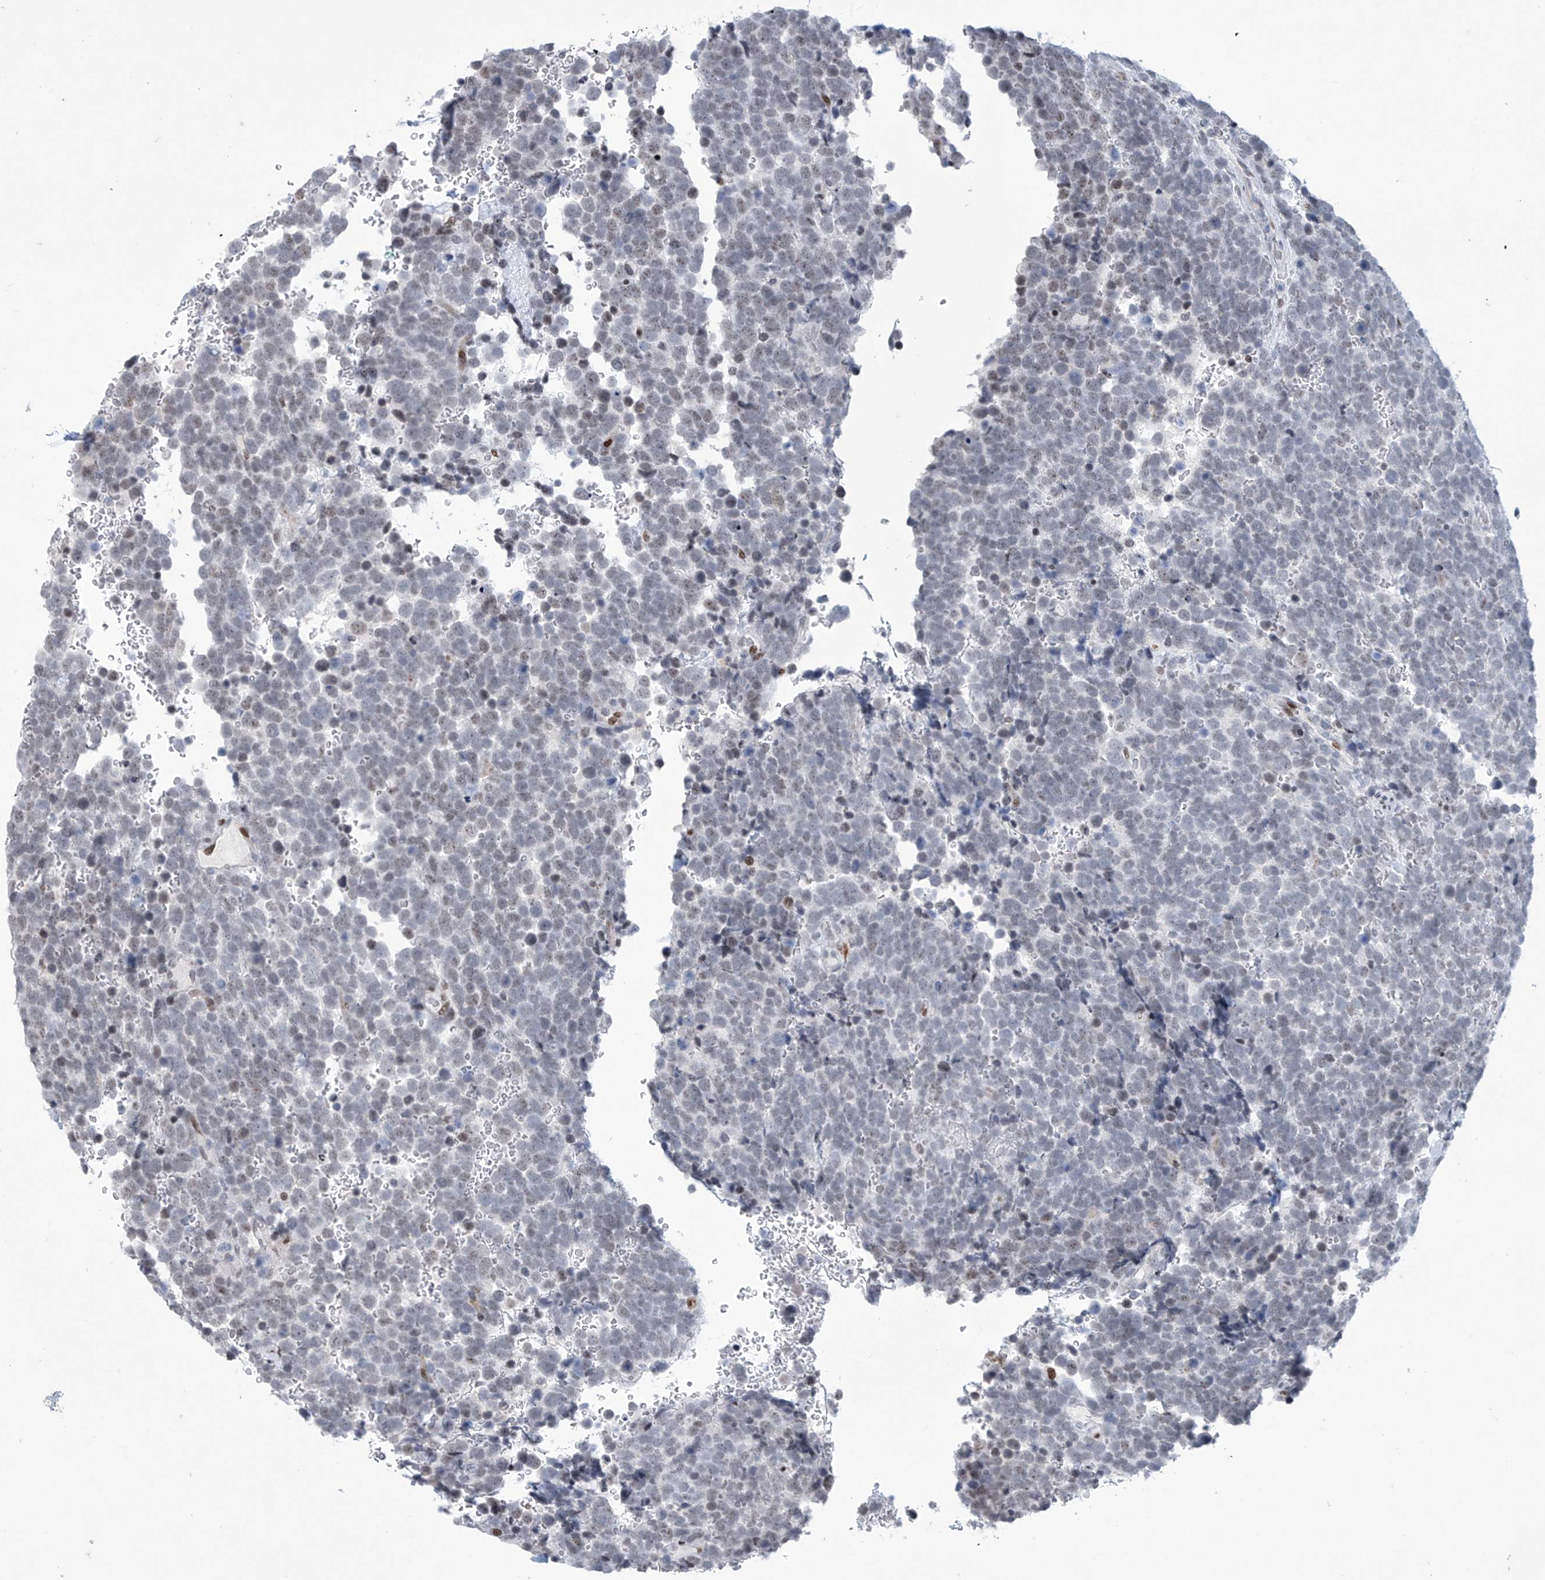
{"staining": {"intensity": "weak", "quantity": "<25%", "location": "nuclear"}, "tissue": "urothelial cancer", "cell_type": "Tumor cells", "image_type": "cancer", "snomed": [{"axis": "morphology", "description": "Urothelial carcinoma, High grade"}, {"axis": "topography", "description": "Urinary bladder"}], "caption": "An IHC micrograph of urothelial cancer is shown. There is no staining in tumor cells of urothelial cancer.", "gene": "RFX7", "patient": {"sex": "female", "age": 82}}